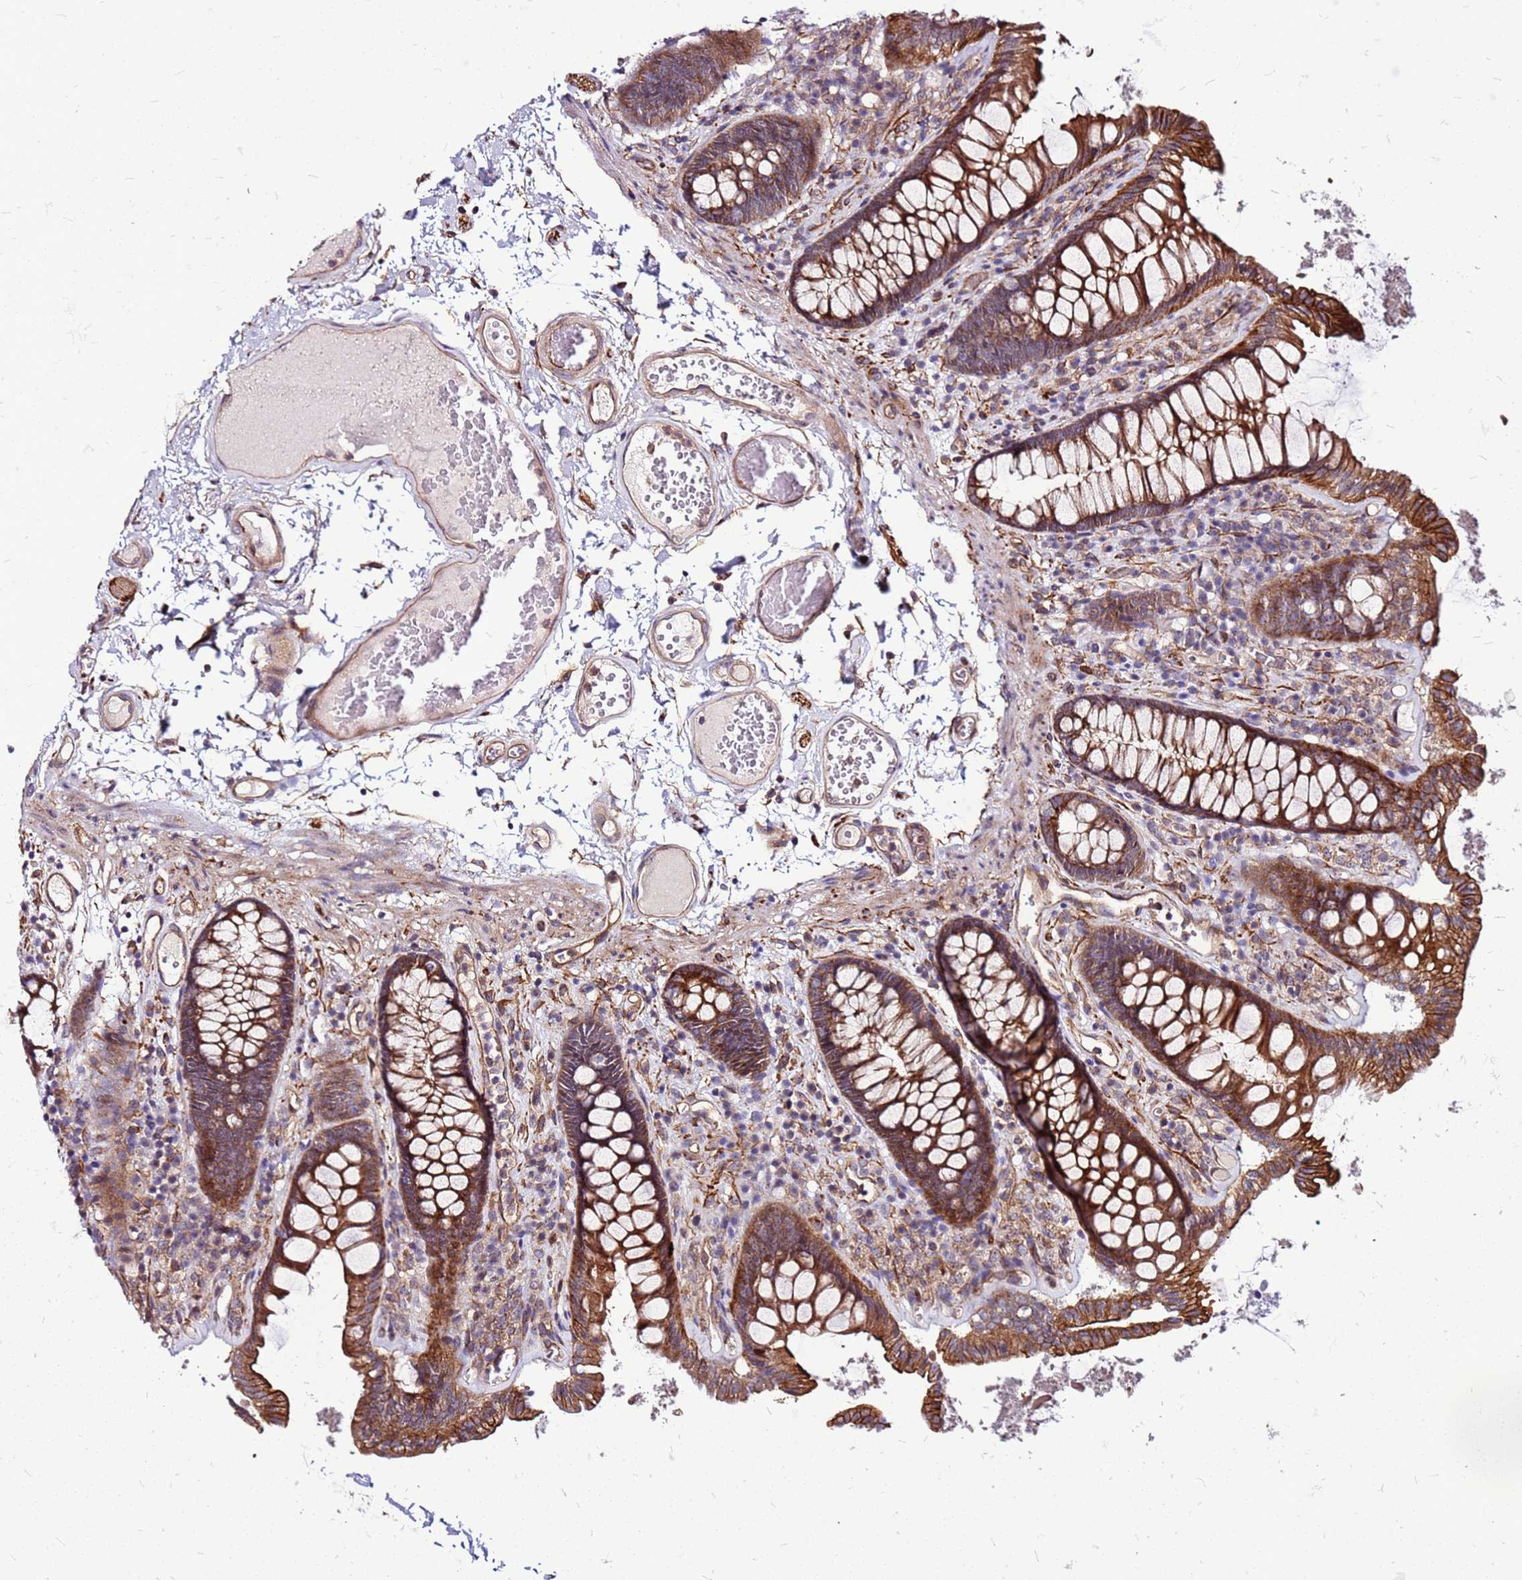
{"staining": {"intensity": "moderate", "quantity": ">75%", "location": "cytoplasmic/membranous"}, "tissue": "colon", "cell_type": "Endothelial cells", "image_type": "normal", "snomed": [{"axis": "morphology", "description": "Normal tissue, NOS"}, {"axis": "topography", "description": "Colon"}], "caption": "High-power microscopy captured an immunohistochemistry (IHC) photomicrograph of normal colon, revealing moderate cytoplasmic/membranous staining in about >75% of endothelial cells.", "gene": "TOPAZ1", "patient": {"sex": "male", "age": 84}}